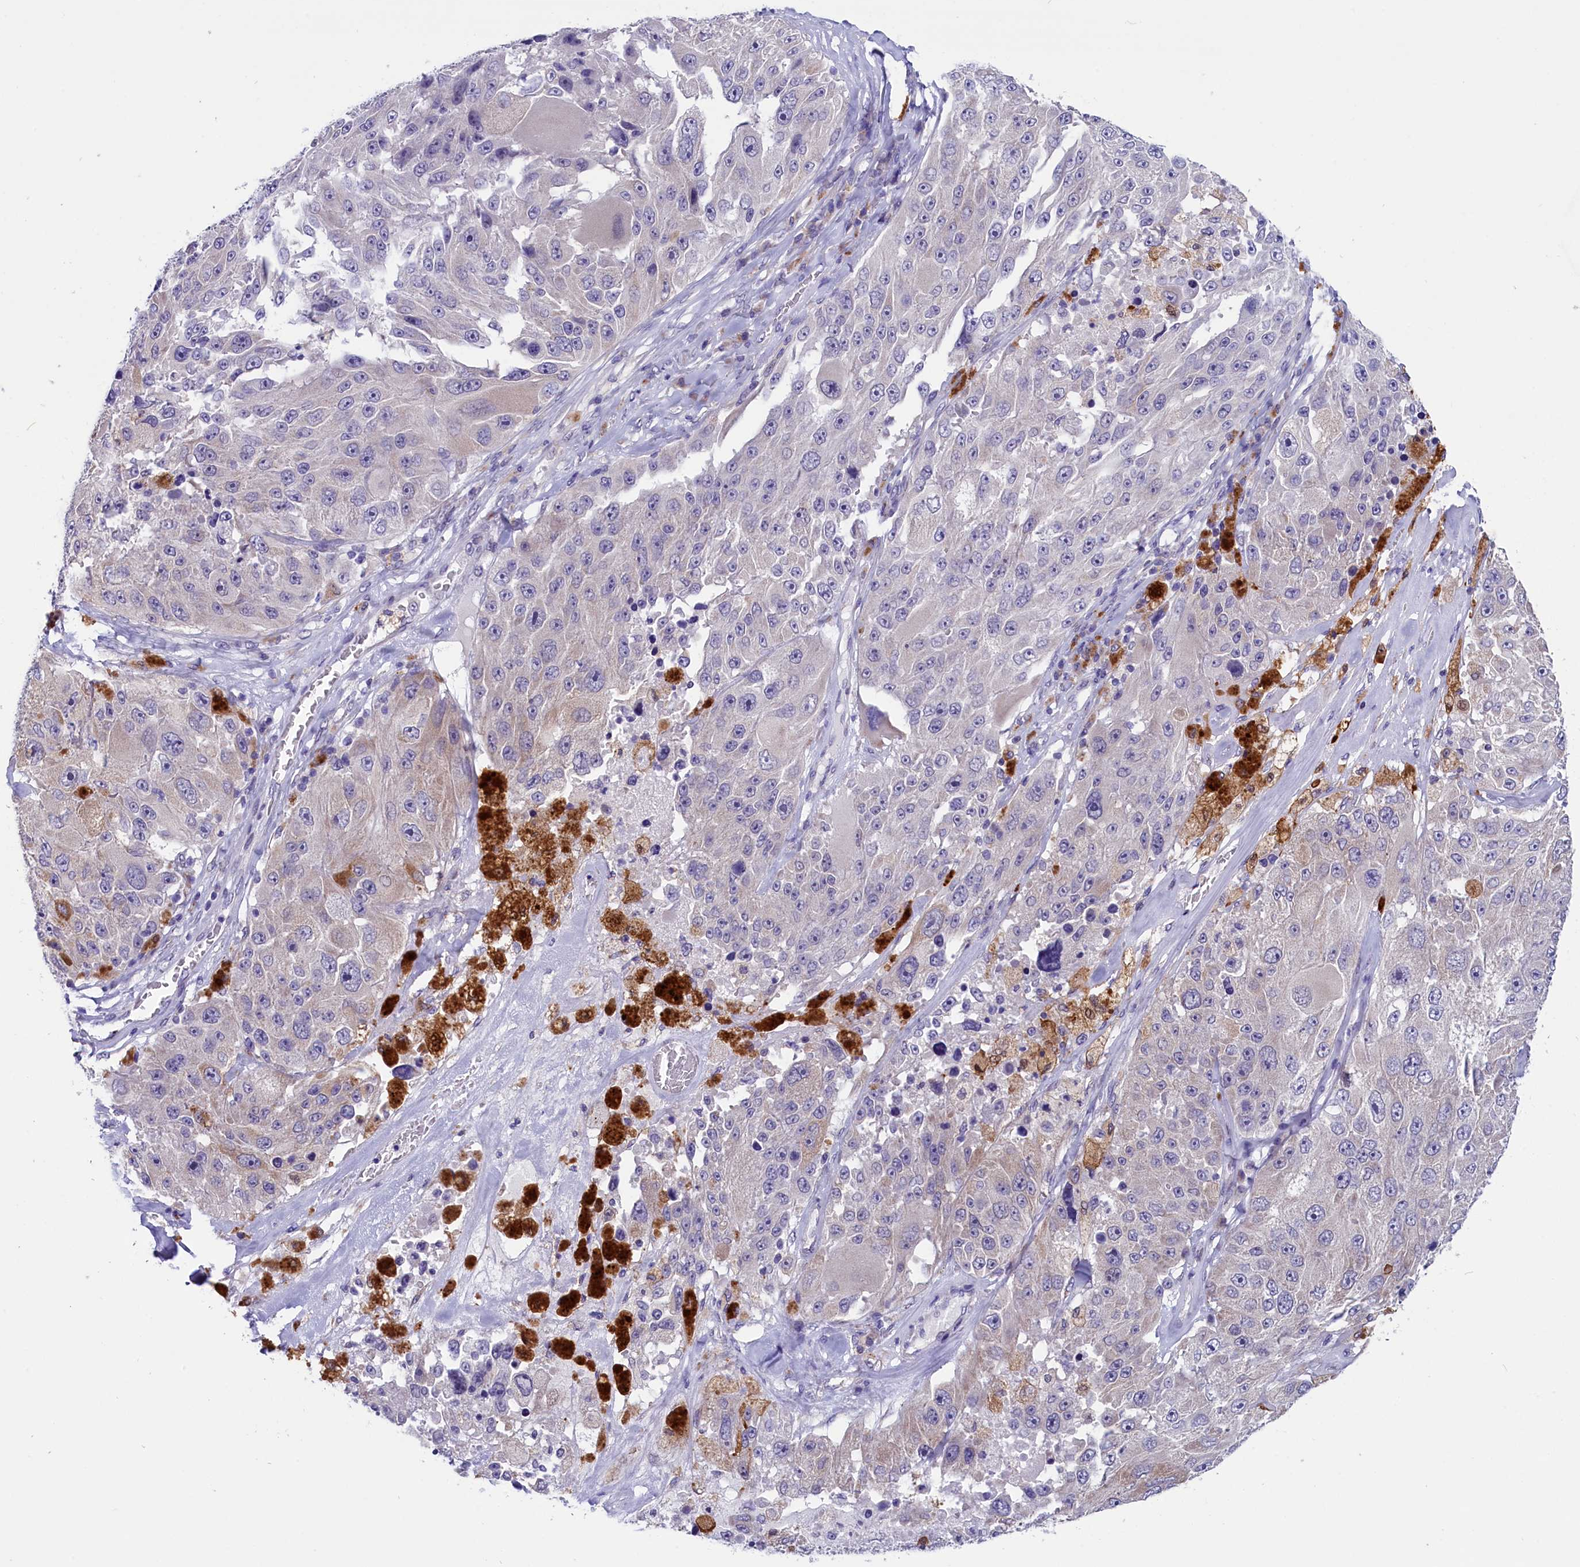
{"staining": {"intensity": "negative", "quantity": "none", "location": "none"}, "tissue": "melanoma", "cell_type": "Tumor cells", "image_type": "cancer", "snomed": [{"axis": "morphology", "description": "Malignant melanoma, Metastatic site"}, {"axis": "topography", "description": "Lymph node"}], "caption": "The immunohistochemistry (IHC) histopathology image has no significant staining in tumor cells of melanoma tissue.", "gene": "SCD5", "patient": {"sex": "male", "age": 62}}